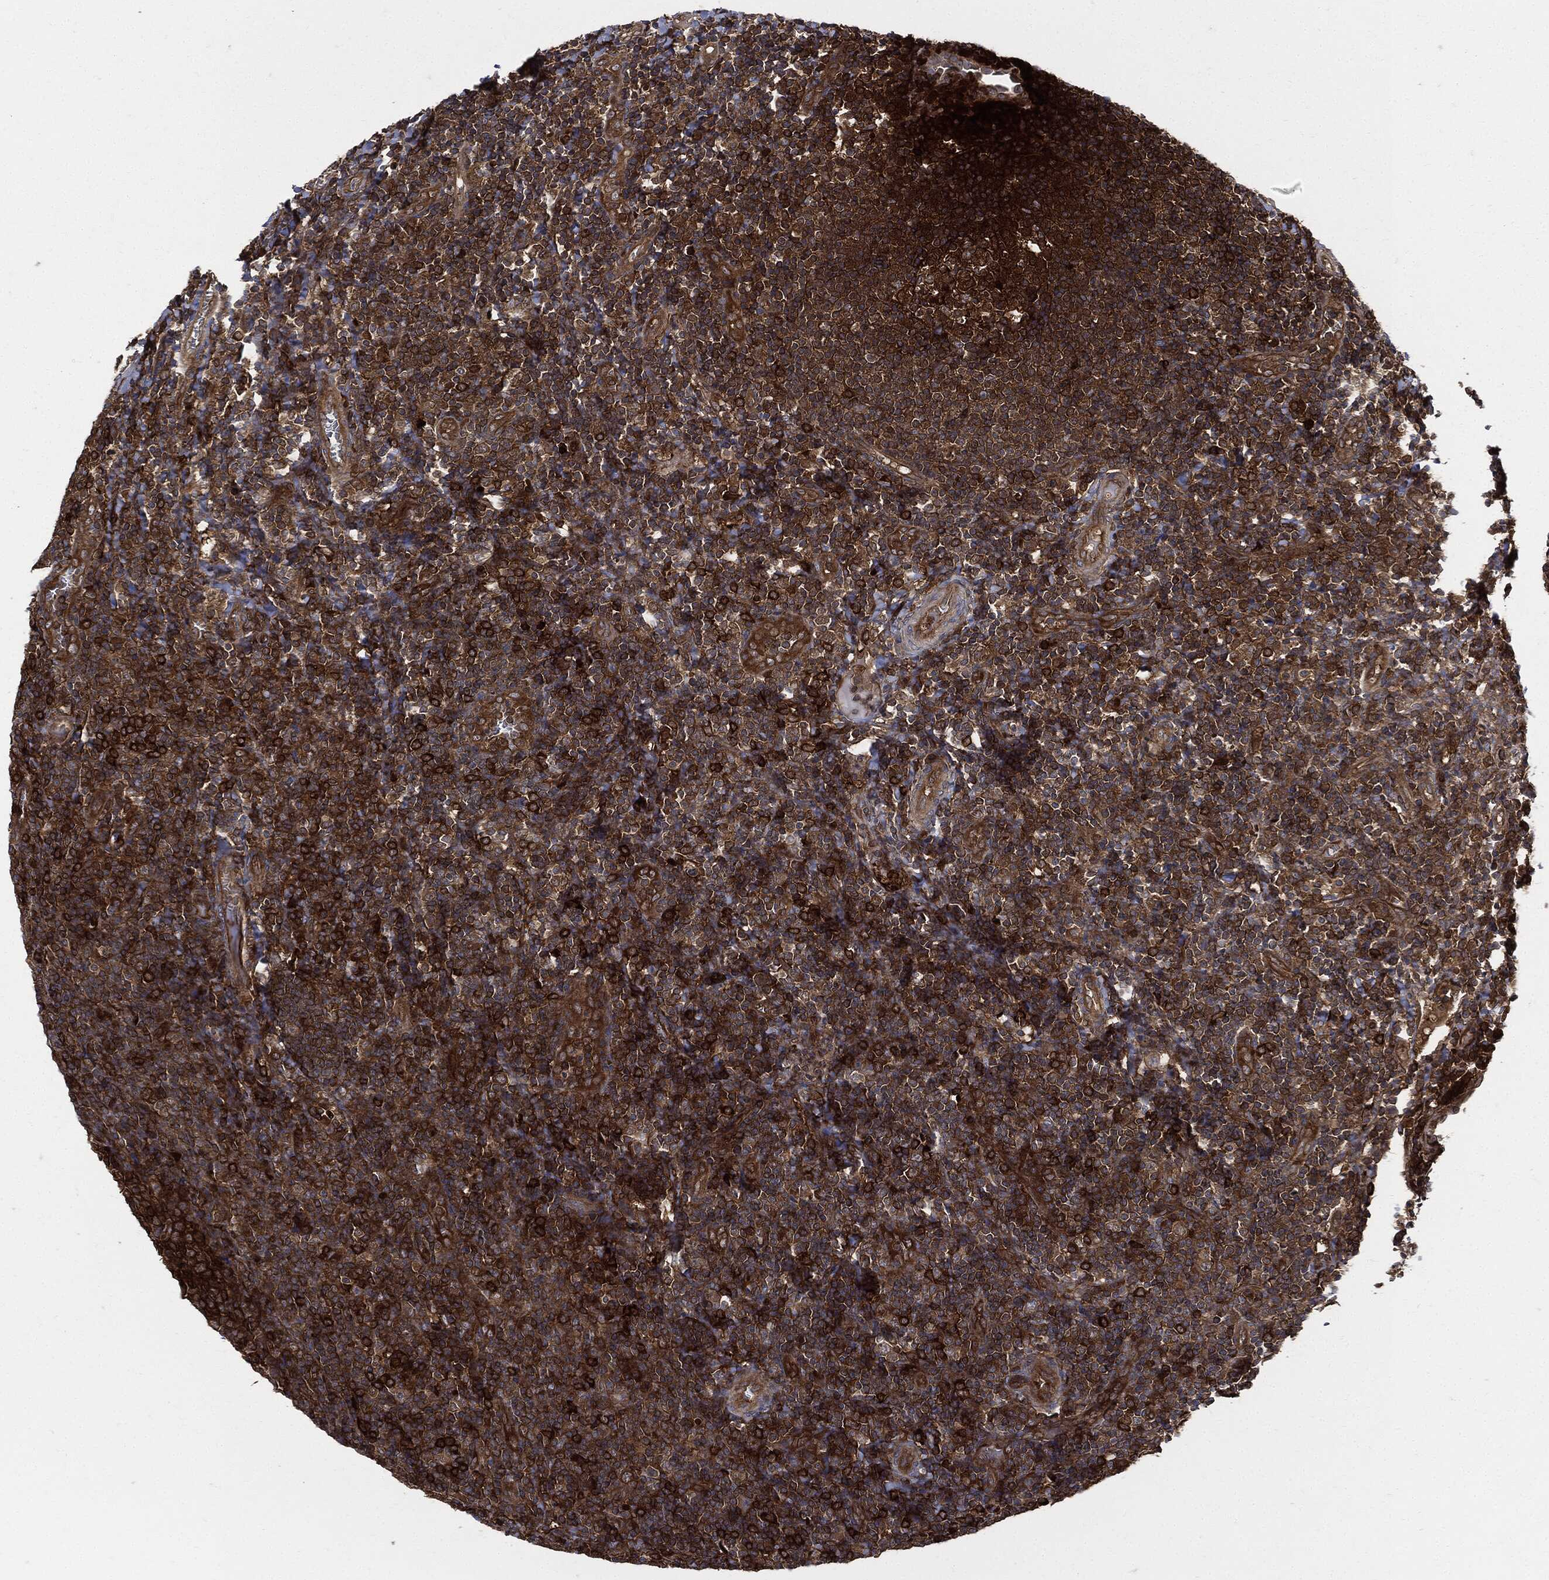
{"staining": {"intensity": "strong", "quantity": ">75%", "location": "cytoplasmic/membranous"}, "tissue": "tonsil", "cell_type": "Germinal center cells", "image_type": "normal", "snomed": [{"axis": "morphology", "description": "Normal tissue, NOS"}, {"axis": "topography", "description": "Tonsil"}], "caption": "Tonsil was stained to show a protein in brown. There is high levels of strong cytoplasmic/membranous staining in approximately >75% of germinal center cells. The protein is stained brown, and the nuclei are stained in blue (DAB IHC with brightfield microscopy, high magnification).", "gene": "XPNPEP1", "patient": {"sex": "female", "age": 5}}